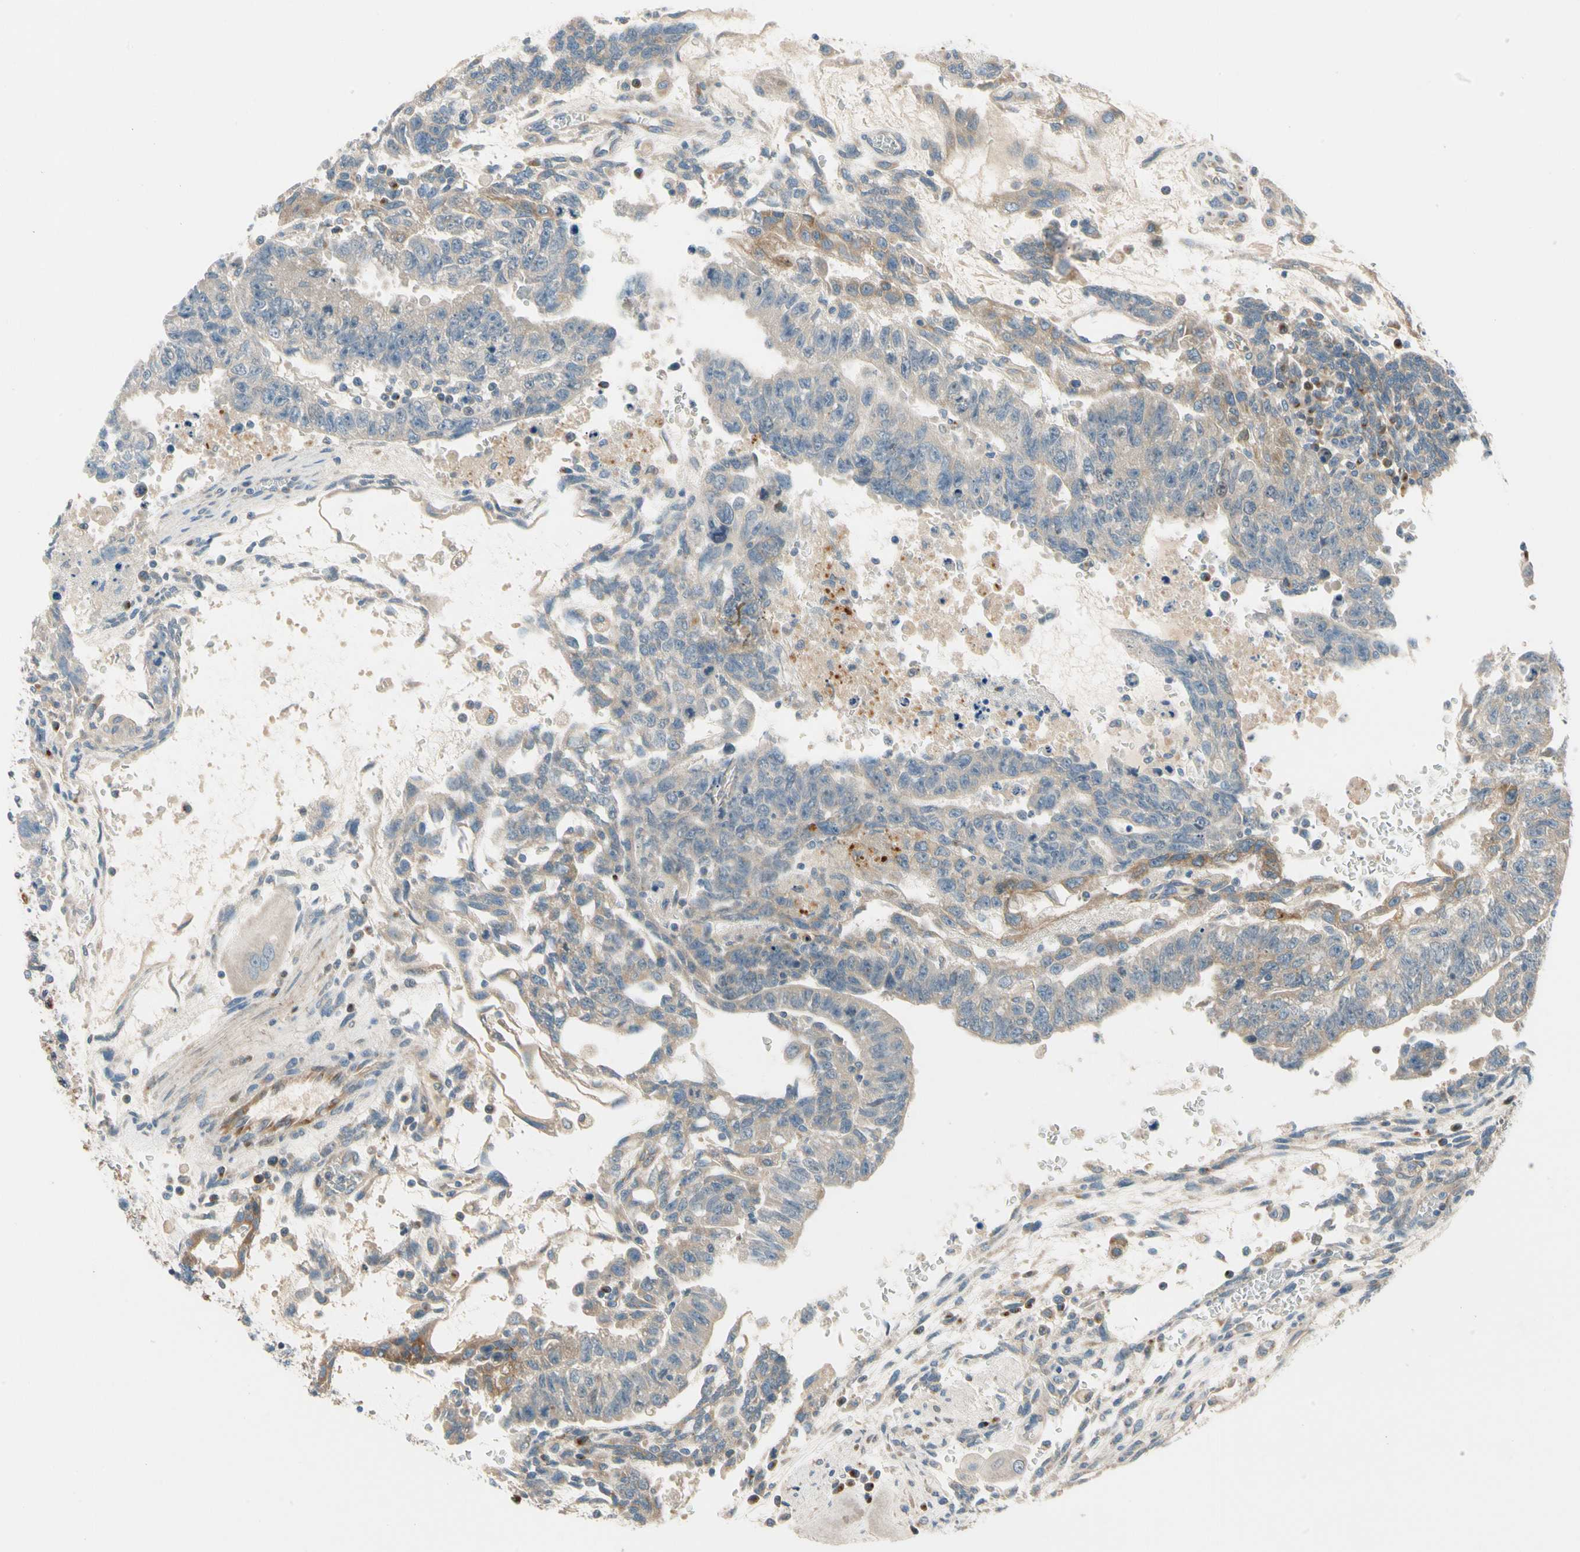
{"staining": {"intensity": "weak", "quantity": ">75%", "location": "cytoplasmic/membranous"}, "tissue": "testis cancer", "cell_type": "Tumor cells", "image_type": "cancer", "snomed": [{"axis": "morphology", "description": "Seminoma, NOS"}, {"axis": "morphology", "description": "Carcinoma, Embryonal, NOS"}, {"axis": "topography", "description": "Testis"}], "caption": "Immunohistochemistry (IHC) histopathology image of testis cancer stained for a protein (brown), which displays low levels of weak cytoplasmic/membranous positivity in approximately >75% of tumor cells.", "gene": "MST1R", "patient": {"sex": "male", "age": 52}}